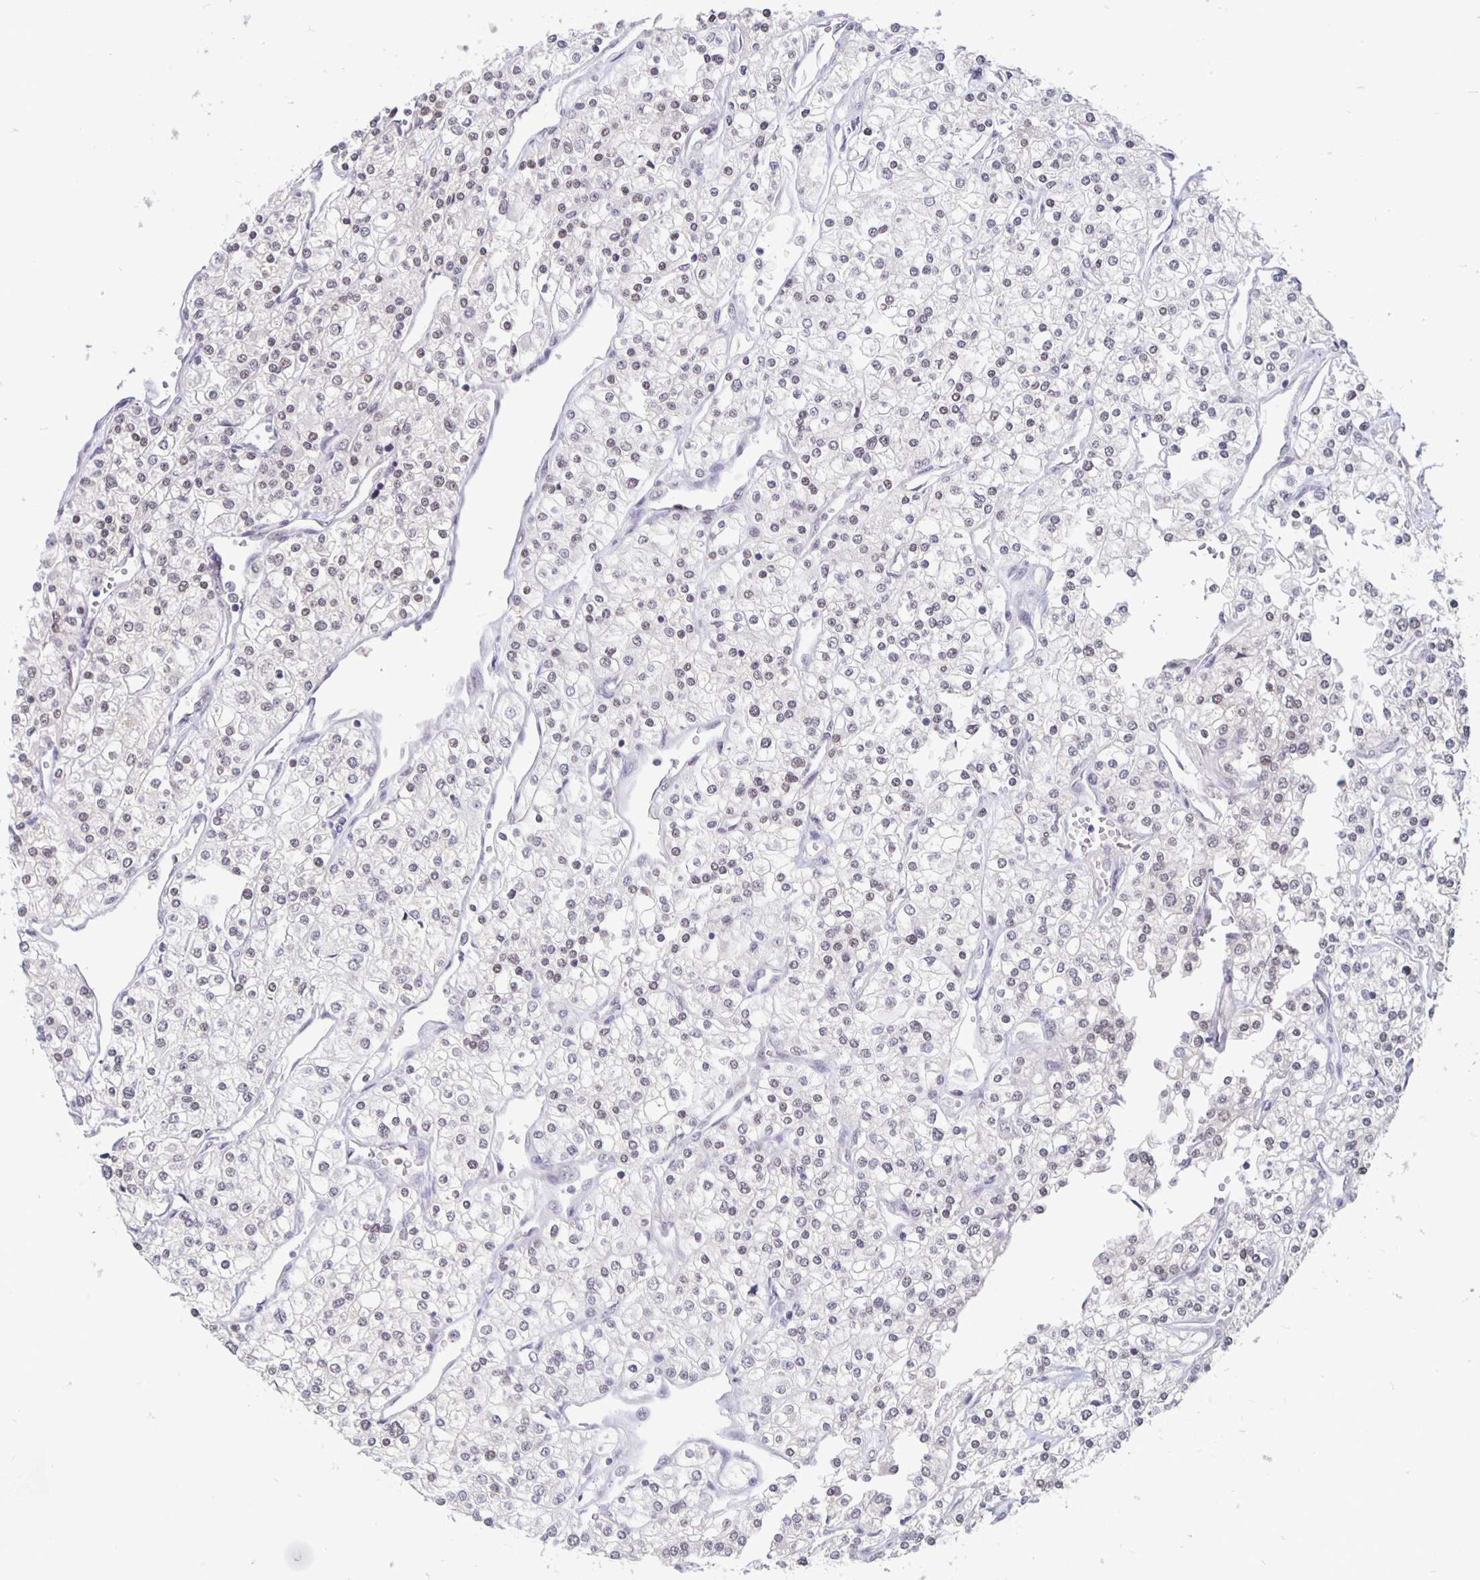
{"staining": {"intensity": "weak", "quantity": "<25%", "location": "nuclear"}, "tissue": "renal cancer", "cell_type": "Tumor cells", "image_type": "cancer", "snomed": [{"axis": "morphology", "description": "Adenocarcinoma, NOS"}, {"axis": "topography", "description": "Kidney"}], "caption": "Immunohistochemistry histopathology image of neoplastic tissue: human renal adenocarcinoma stained with DAB demonstrates no significant protein positivity in tumor cells.", "gene": "ZNF691", "patient": {"sex": "male", "age": 80}}